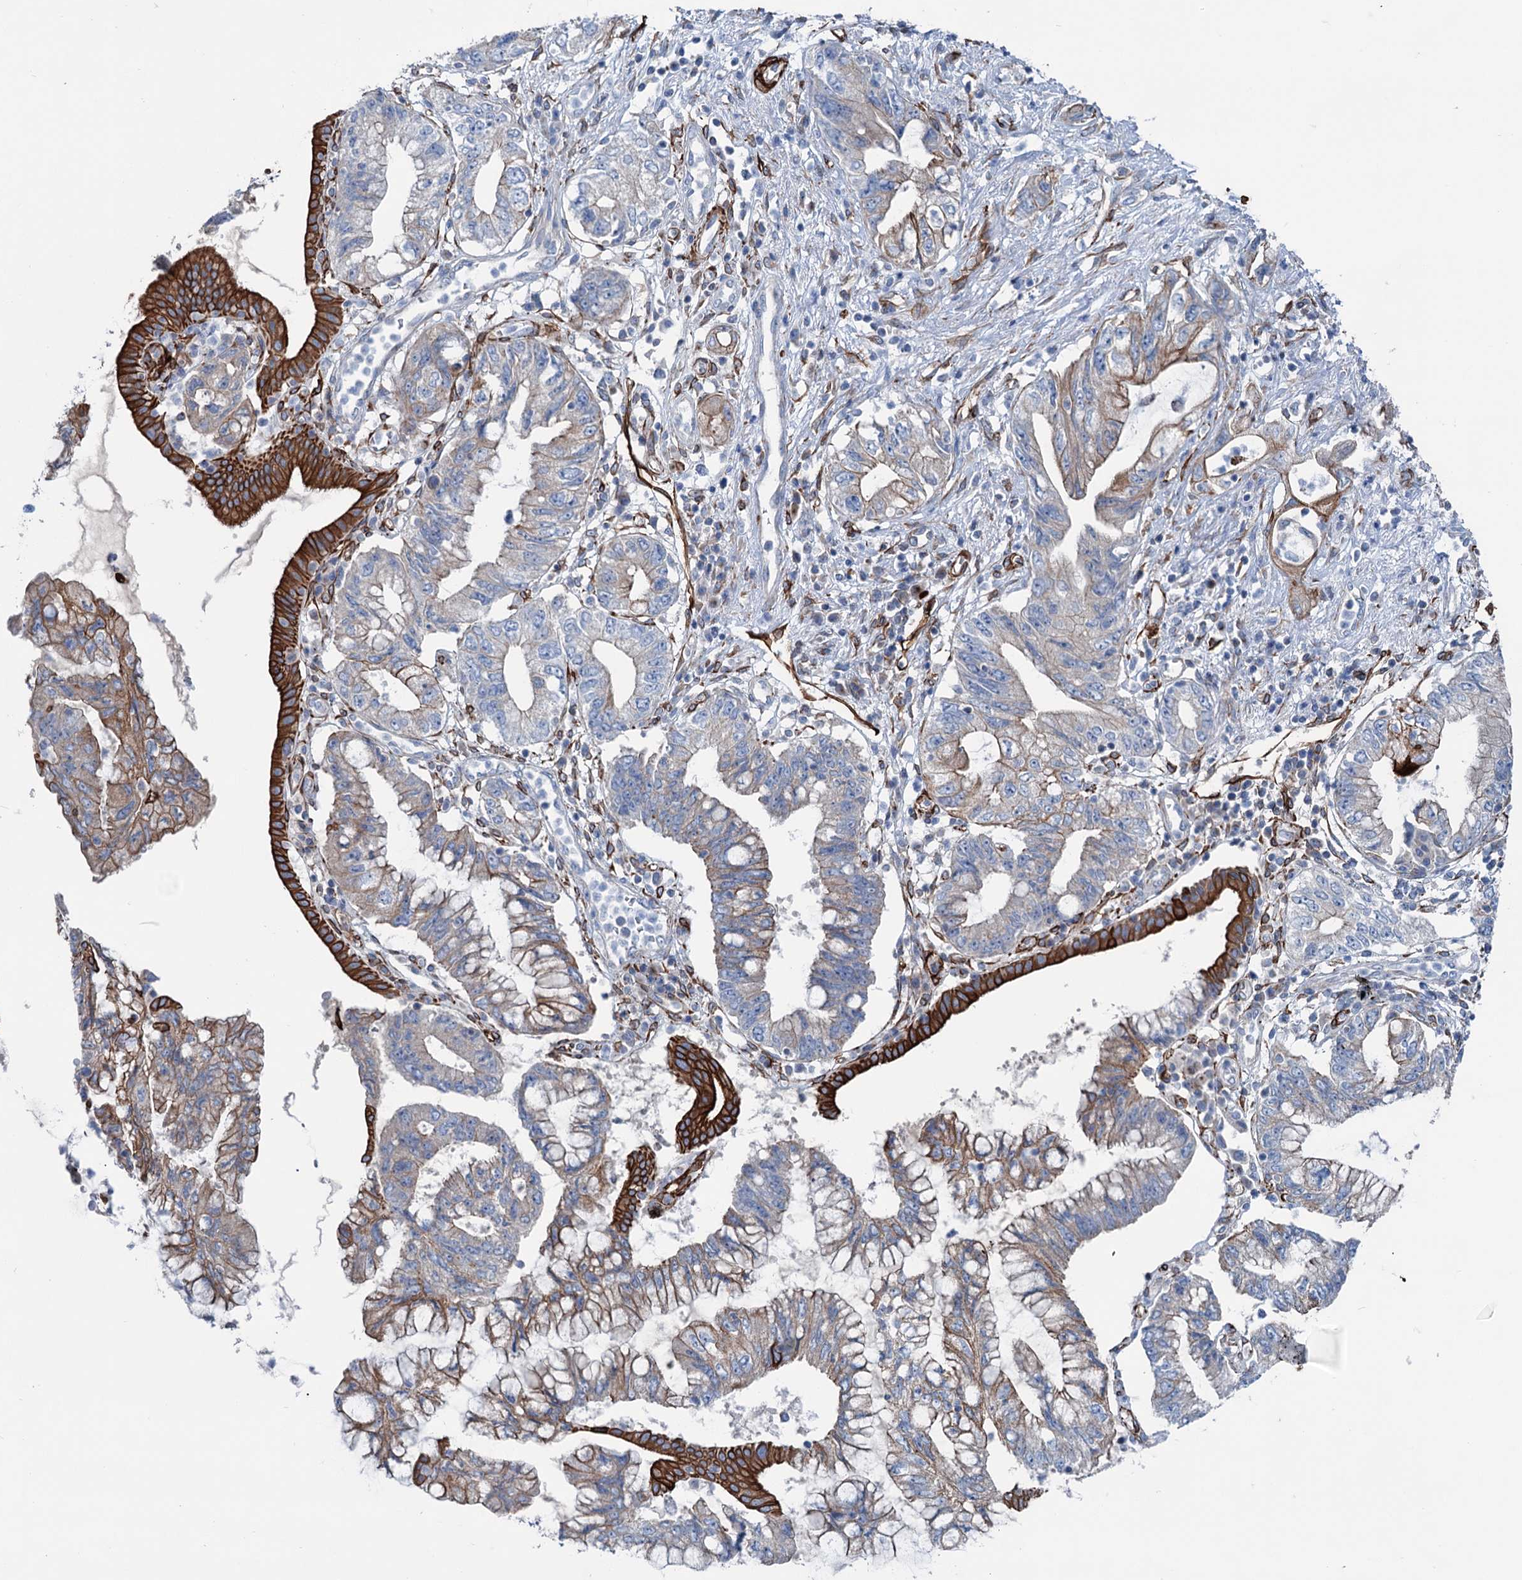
{"staining": {"intensity": "strong", "quantity": "<25%", "location": "cytoplasmic/membranous"}, "tissue": "pancreatic cancer", "cell_type": "Tumor cells", "image_type": "cancer", "snomed": [{"axis": "morphology", "description": "Adenocarcinoma, NOS"}, {"axis": "topography", "description": "Pancreas"}], "caption": "Strong cytoplasmic/membranous staining for a protein is identified in about <25% of tumor cells of adenocarcinoma (pancreatic) using immunohistochemistry.", "gene": "CALCOCO1", "patient": {"sex": "female", "age": 73}}